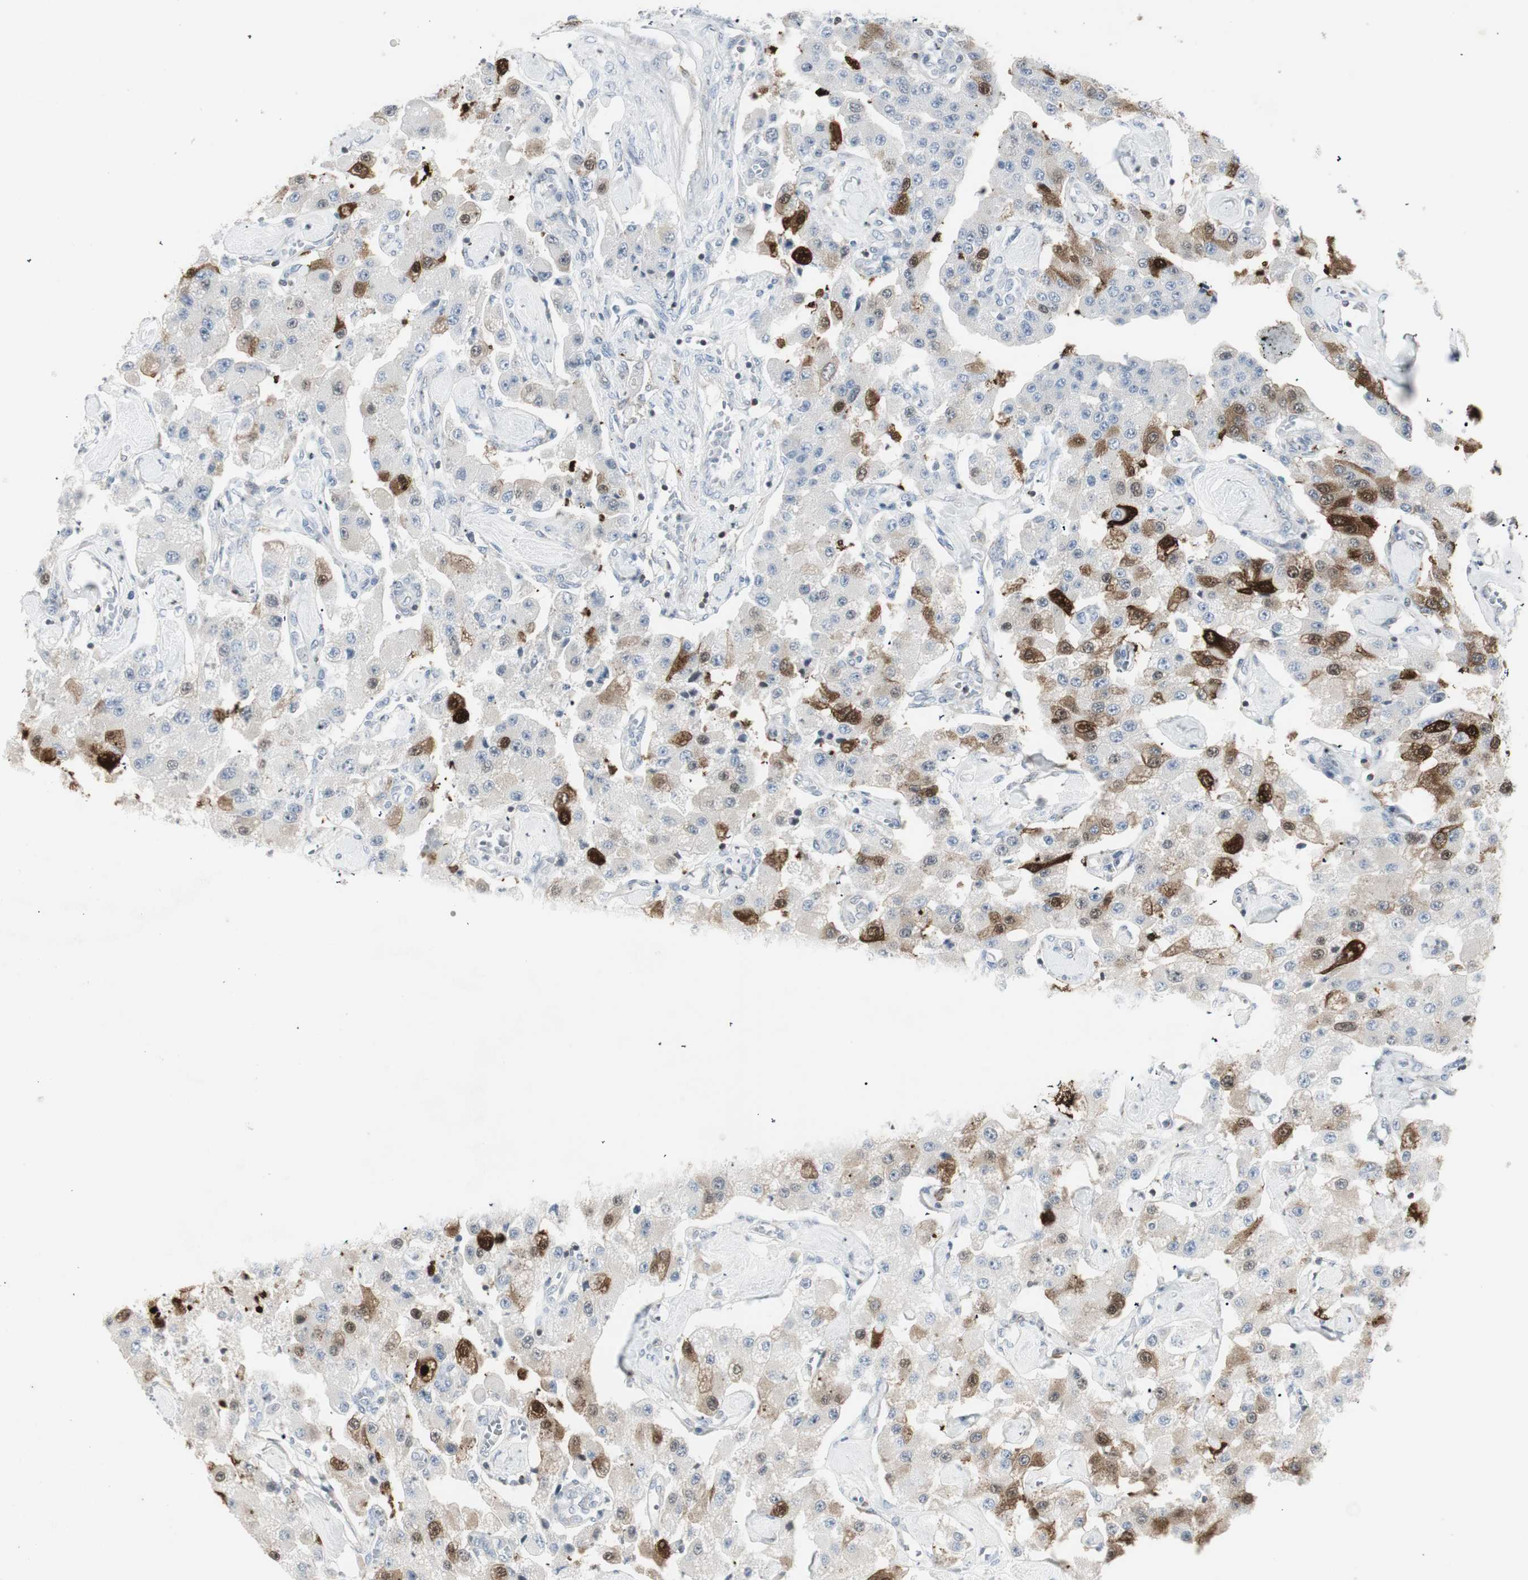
{"staining": {"intensity": "strong", "quantity": "<25%", "location": "cytoplasmic/membranous,nuclear"}, "tissue": "carcinoid", "cell_type": "Tumor cells", "image_type": "cancer", "snomed": [{"axis": "morphology", "description": "Carcinoid, malignant, NOS"}, {"axis": "topography", "description": "Pancreas"}], "caption": "The photomicrograph demonstrates staining of carcinoid, revealing strong cytoplasmic/membranous and nuclear protein expression (brown color) within tumor cells. The protein is shown in brown color, while the nuclei are stained blue.", "gene": "MAP4K4", "patient": {"sex": "male", "age": 41}}